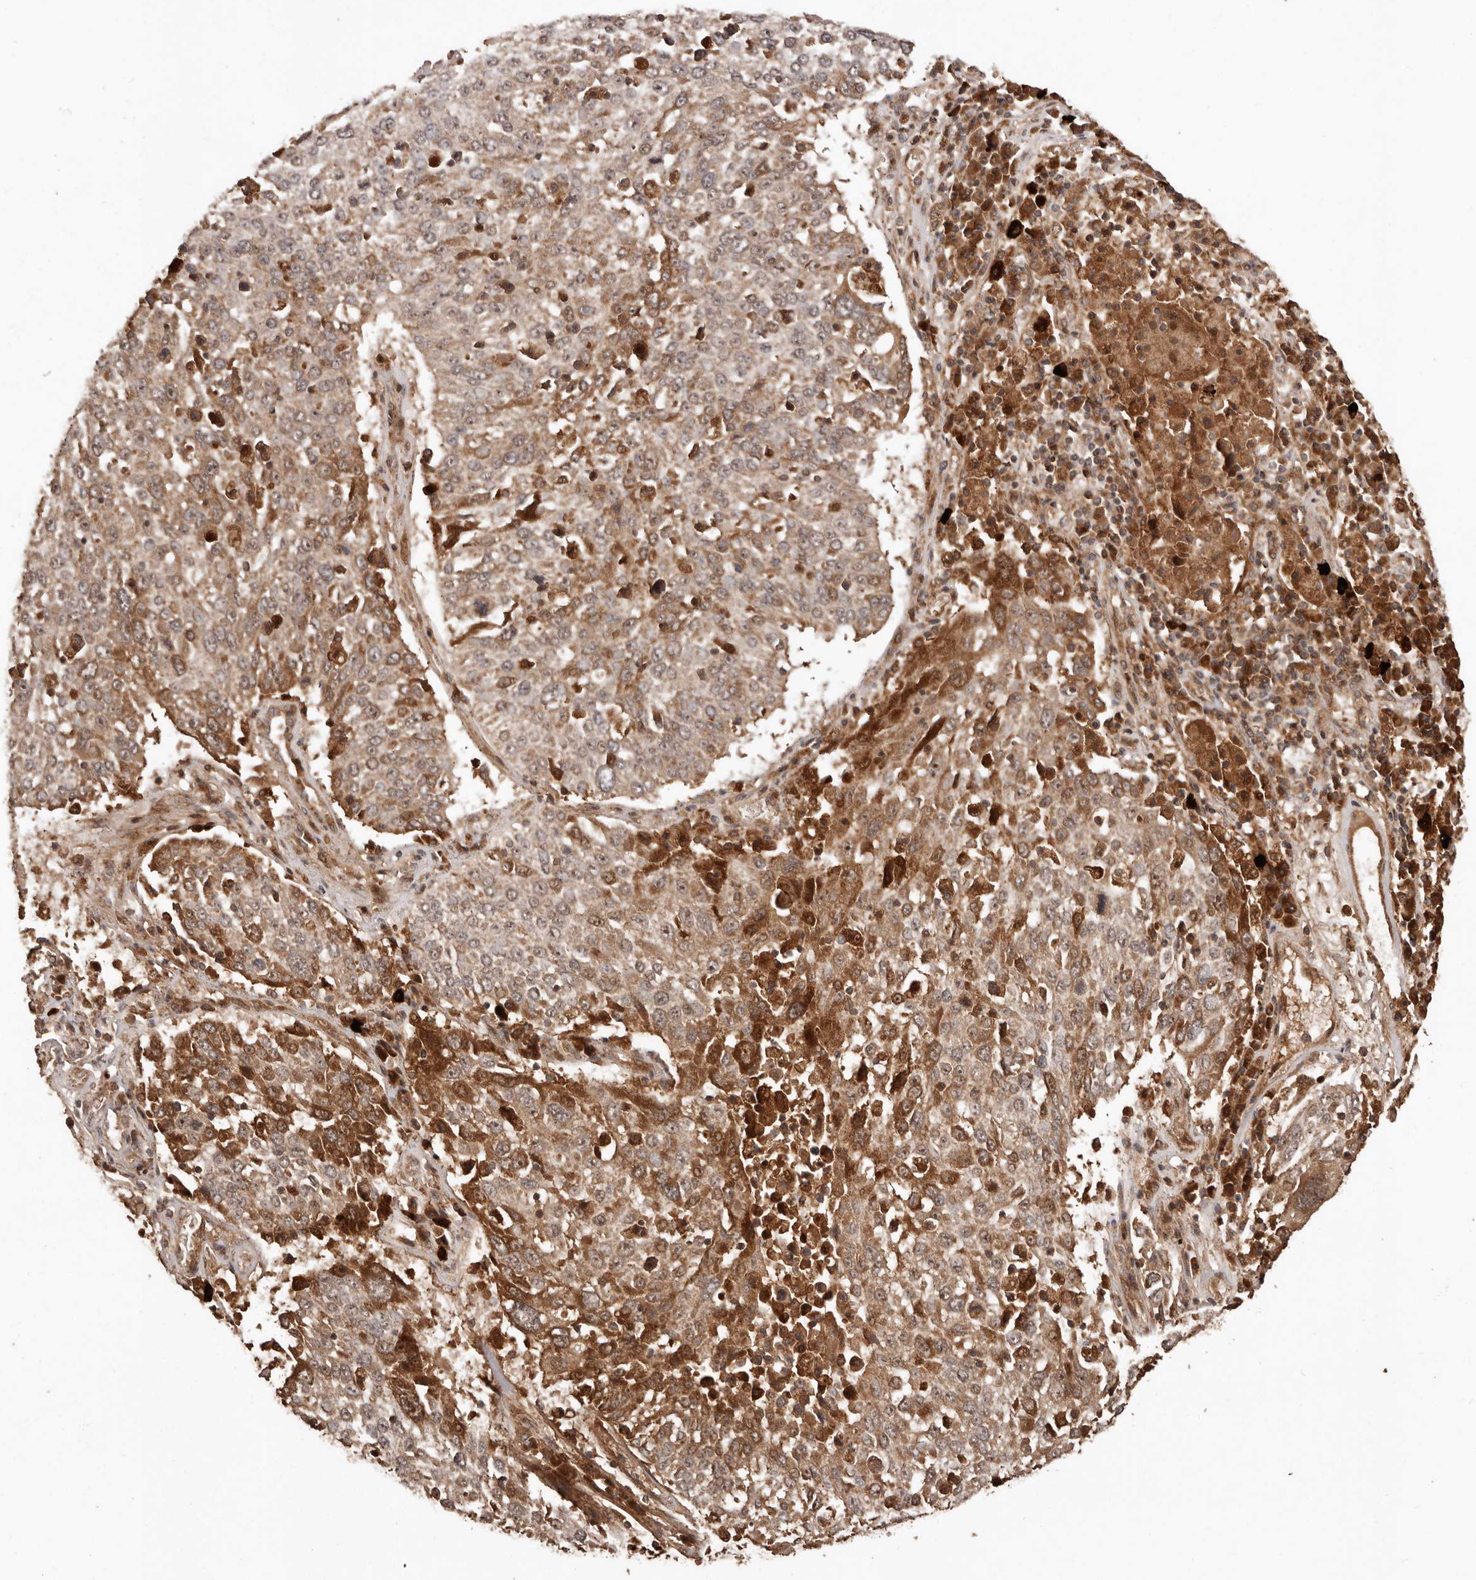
{"staining": {"intensity": "weak", "quantity": ">75%", "location": "cytoplasmic/membranous"}, "tissue": "lung cancer", "cell_type": "Tumor cells", "image_type": "cancer", "snomed": [{"axis": "morphology", "description": "Squamous cell carcinoma, NOS"}, {"axis": "topography", "description": "Lung"}], "caption": "Protein analysis of lung squamous cell carcinoma tissue shows weak cytoplasmic/membranous expression in about >75% of tumor cells.", "gene": "RWDD1", "patient": {"sex": "male", "age": 65}}